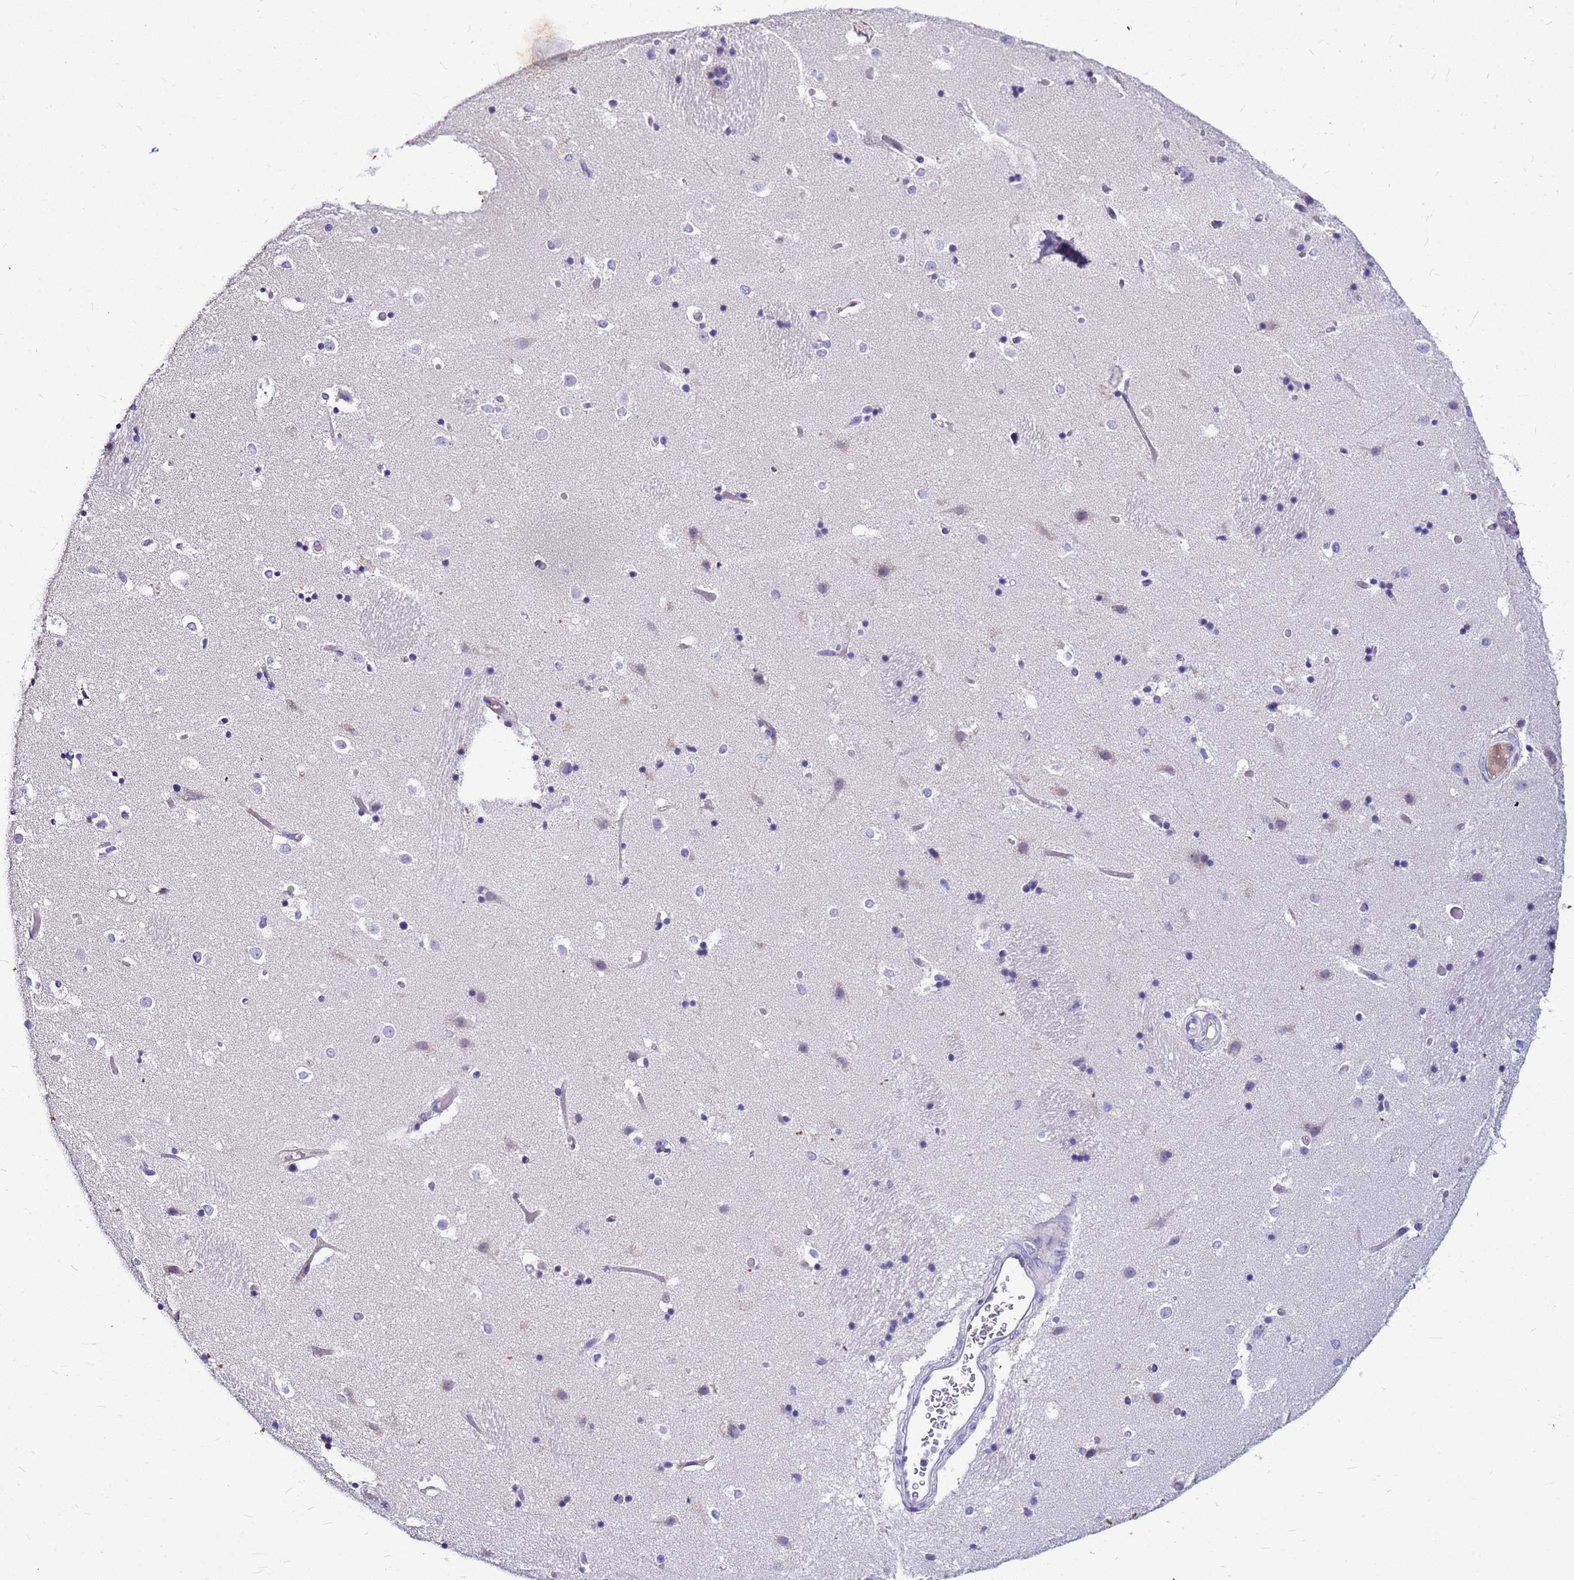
{"staining": {"intensity": "negative", "quantity": "none", "location": "none"}, "tissue": "caudate", "cell_type": "Glial cells", "image_type": "normal", "snomed": [{"axis": "morphology", "description": "Normal tissue, NOS"}, {"axis": "topography", "description": "Lateral ventricle wall"}], "caption": "IHC histopathology image of benign human caudate stained for a protein (brown), which displays no staining in glial cells. (Immunohistochemistry, brightfield microscopy, high magnification).", "gene": "DPRX", "patient": {"sex": "female", "age": 52}}